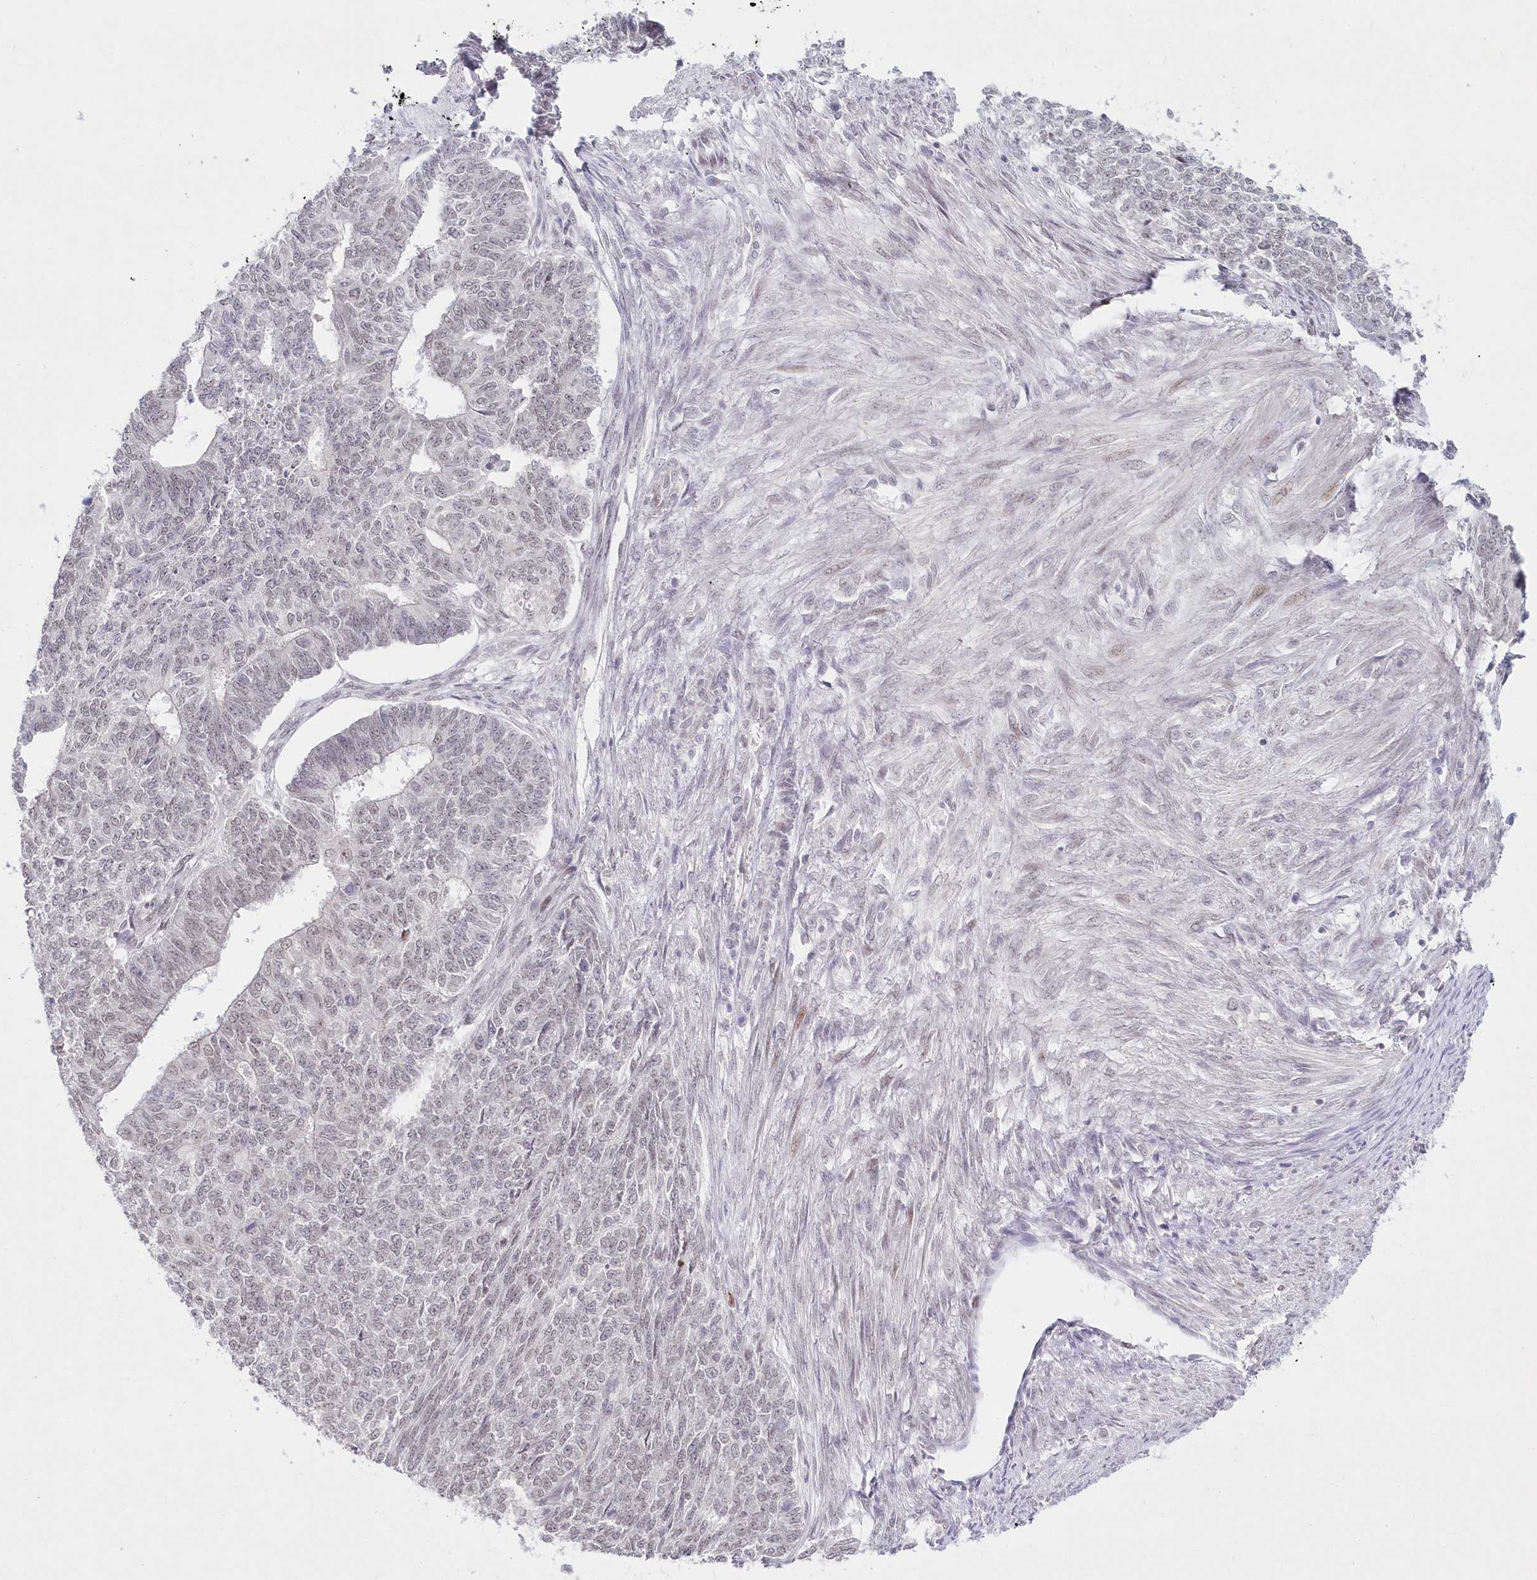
{"staining": {"intensity": "weak", "quantity": ">75%", "location": "nuclear"}, "tissue": "endometrial cancer", "cell_type": "Tumor cells", "image_type": "cancer", "snomed": [{"axis": "morphology", "description": "Adenocarcinoma, NOS"}, {"axis": "topography", "description": "Endometrium"}], "caption": "Protein positivity by immunohistochemistry reveals weak nuclear expression in approximately >75% of tumor cells in endometrial cancer (adenocarcinoma).", "gene": "HYCC2", "patient": {"sex": "female", "age": 32}}